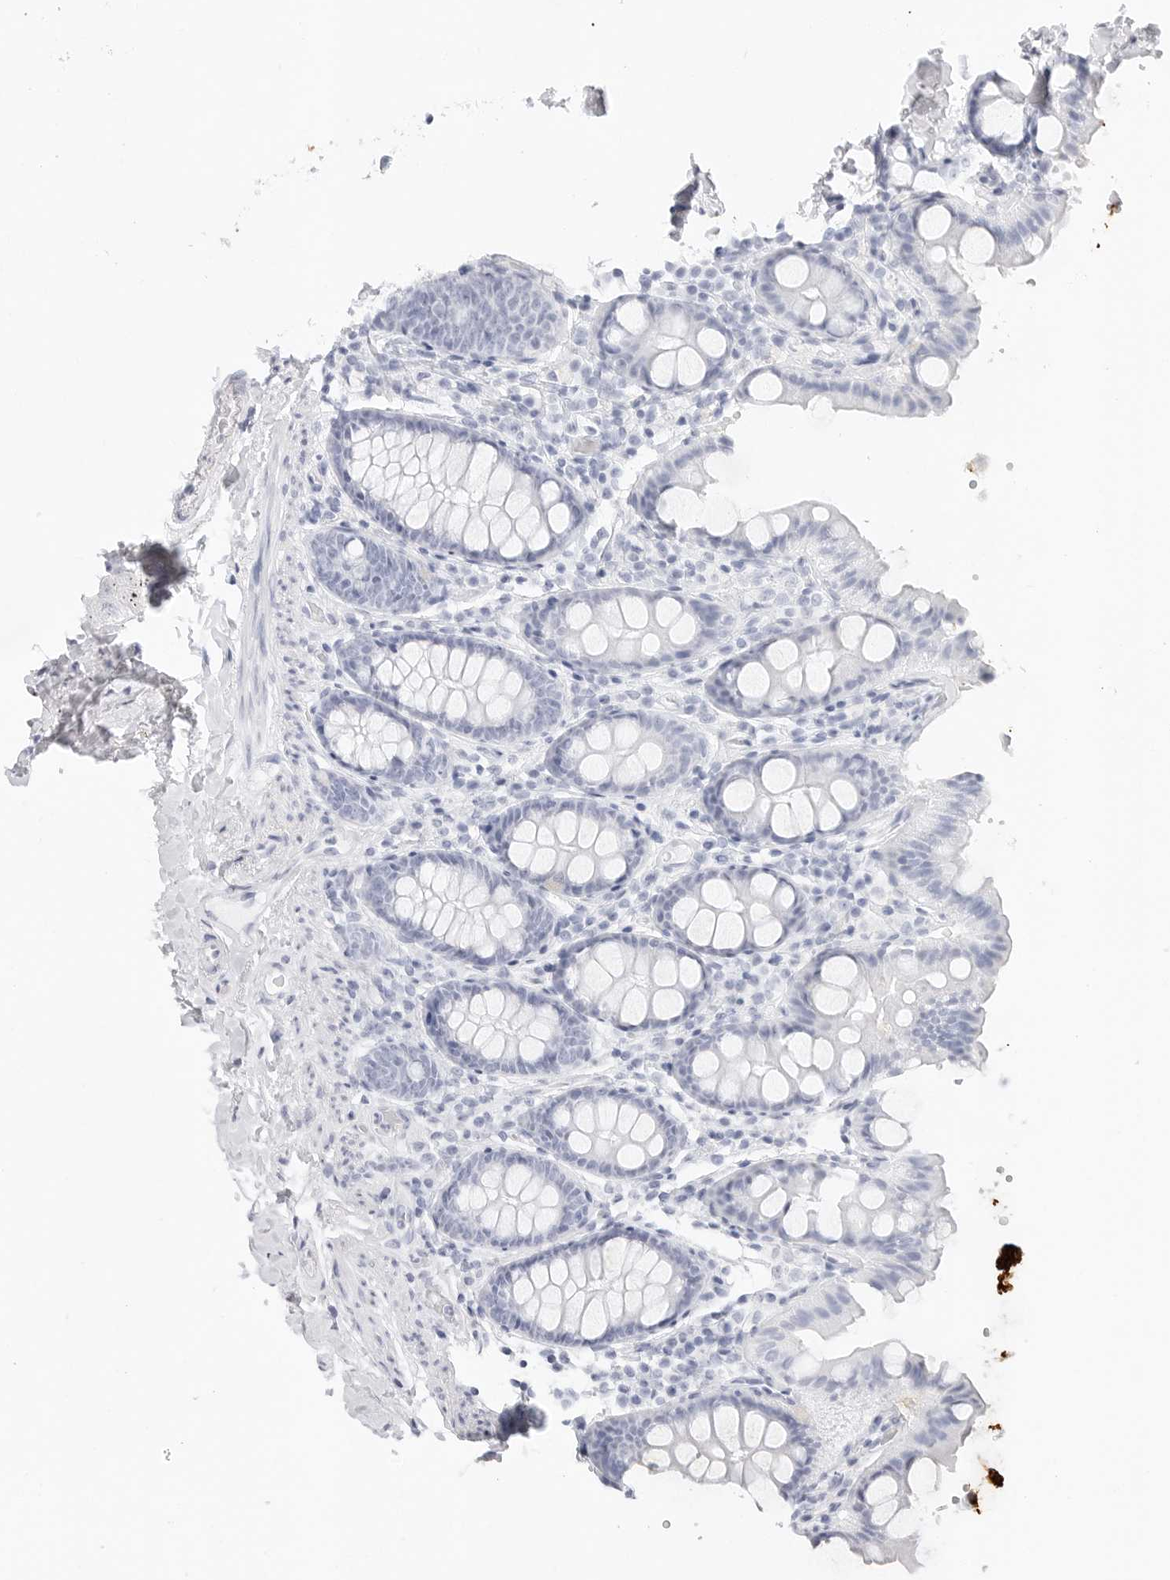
{"staining": {"intensity": "negative", "quantity": "none", "location": "none"}, "tissue": "colon", "cell_type": "Endothelial cells", "image_type": "normal", "snomed": [{"axis": "morphology", "description": "Normal tissue, NOS"}, {"axis": "topography", "description": "Colon"}, {"axis": "topography", "description": "Peripheral nerve tissue"}], "caption": "Human colon stained for a protein using immunohistochemistry reveals no expression in endothelial cells.", "gene": "TFF2", "patient": {"sex": "female", "age": 61}}